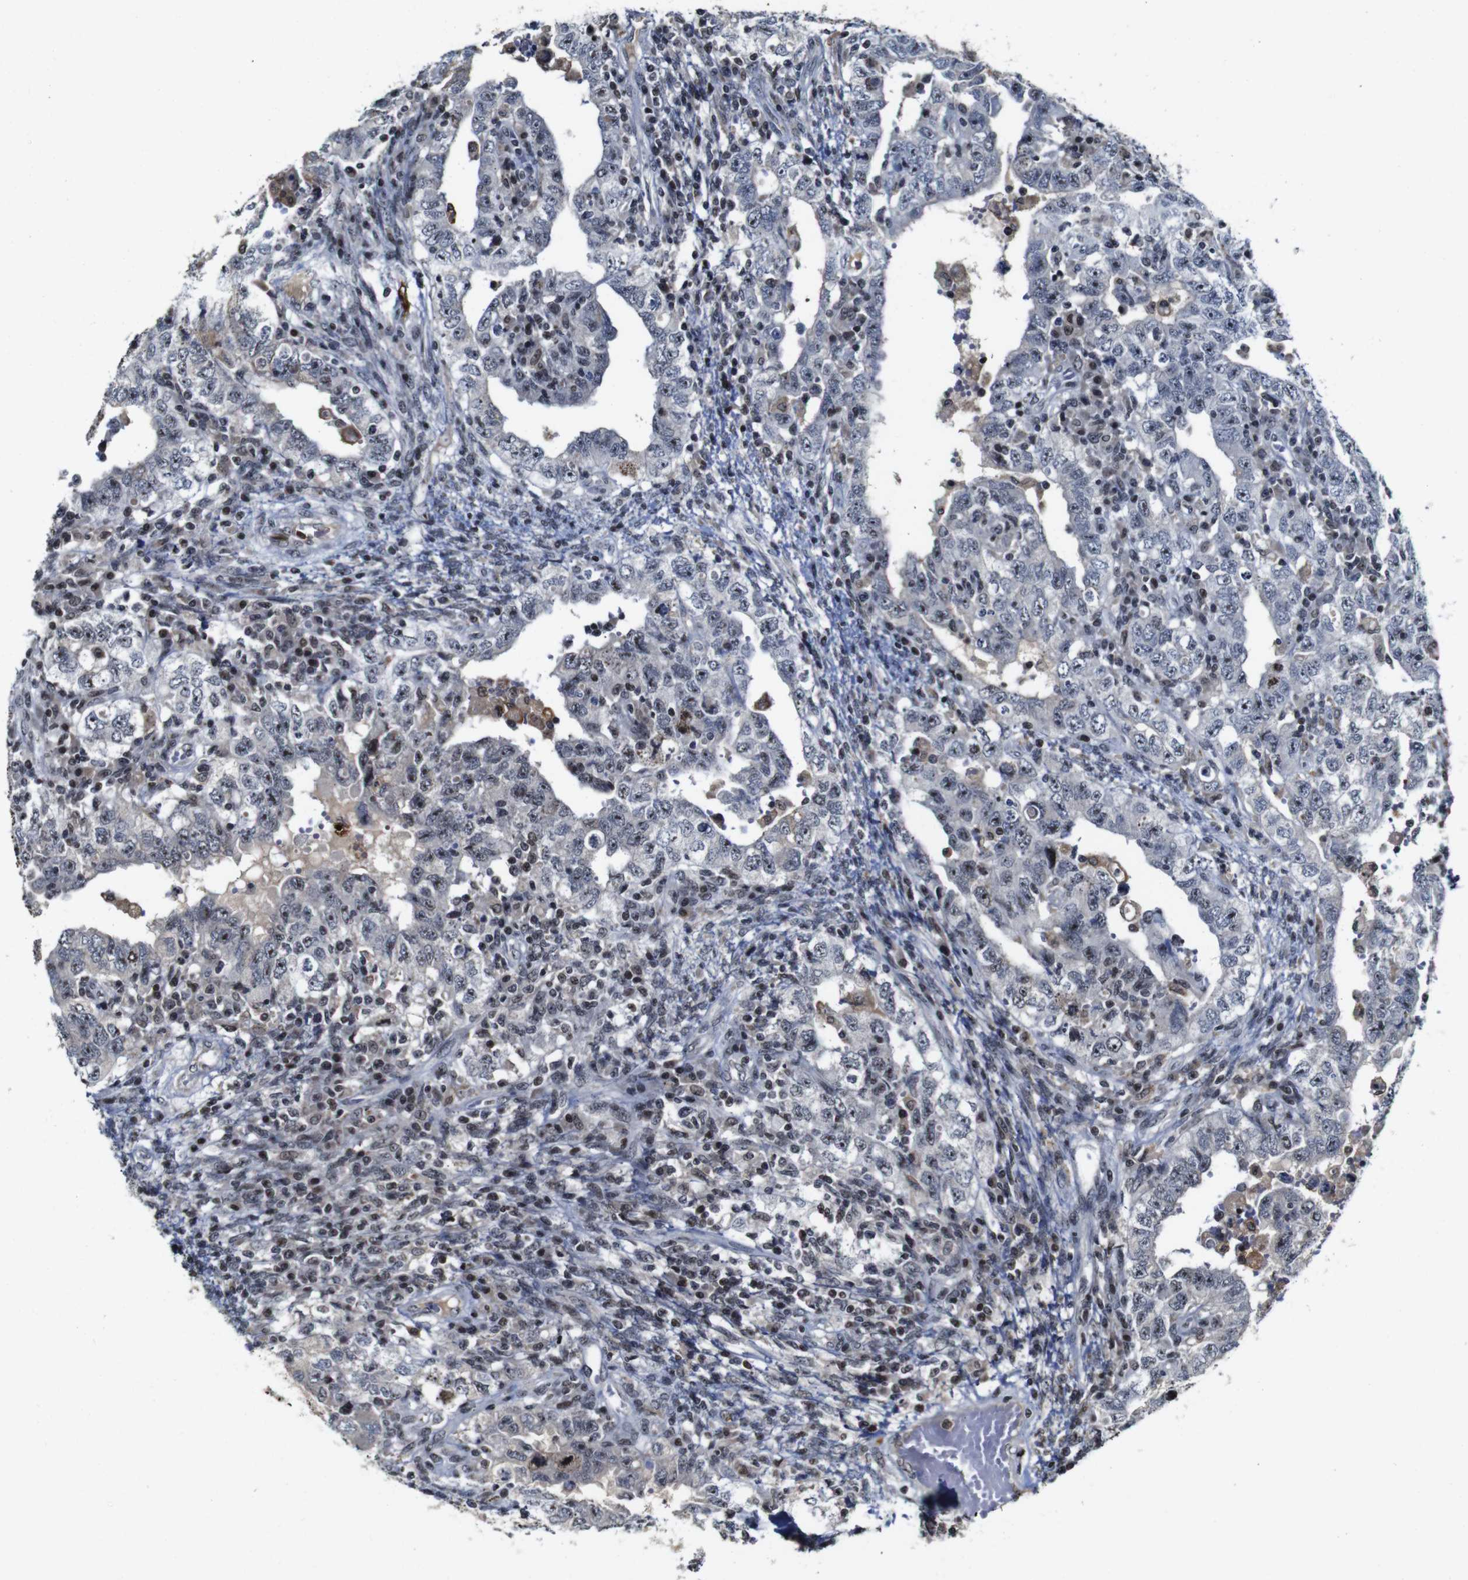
{"staining": {"intensity": "negative", "quantity": "none", "location": "none"}, "tissue": "testis cancer", "cell_type": "Tumor cells", "image_type": "cancer", "snomed": [{"axis": "morphology", "description": "Carcinoma, Embryonal, NOS"}, {"axis": "topography", "description": "Testis"}], "caption": "A micrograph of human testis cancer is negative for staining in tumor cells. The staining is performed using DAB brown chromogen with nuclei counter-stained in using hematoxylin.", "gene": "MYC", "patient": {"sex": "male", "age": 26}}